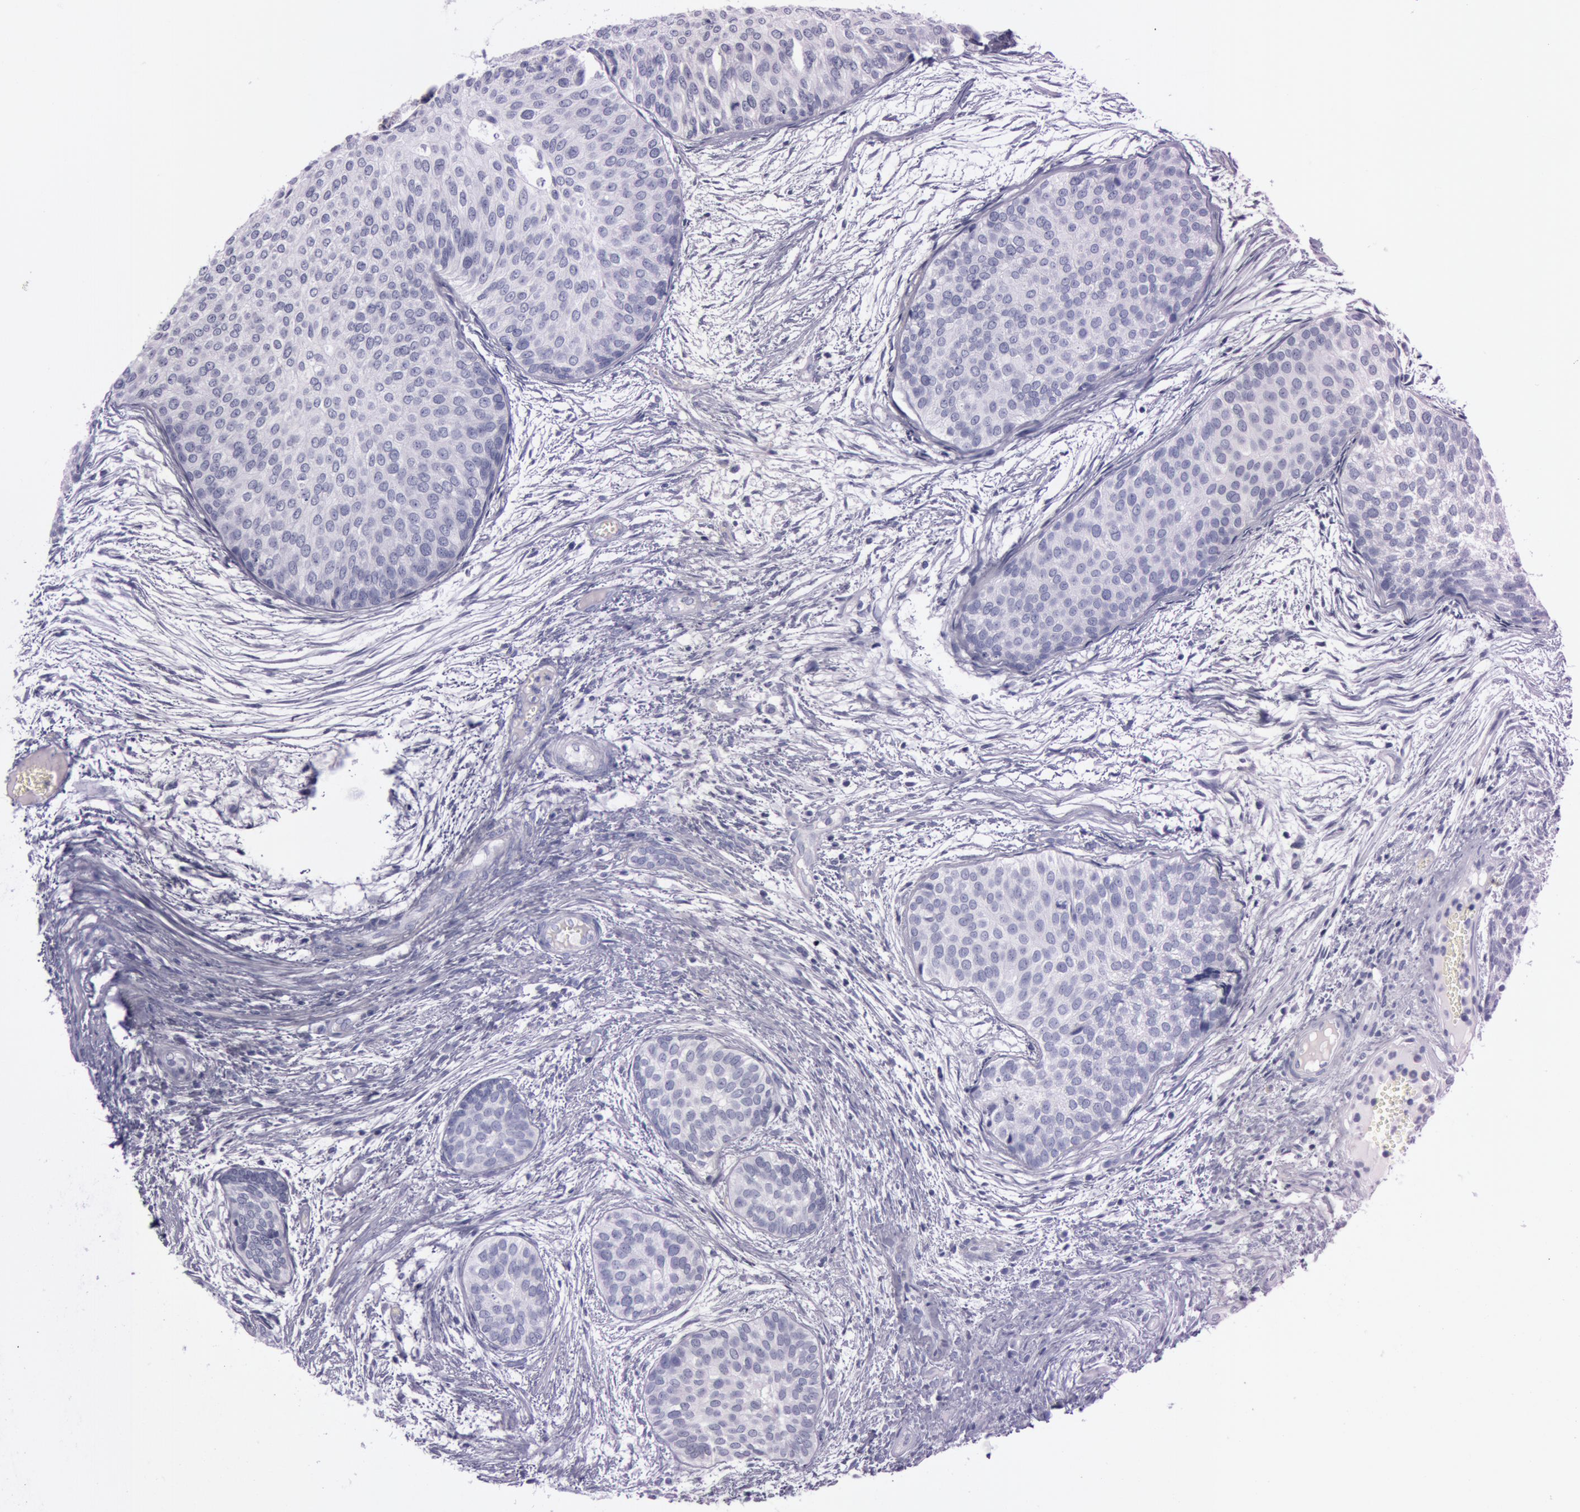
{"staining": {"intensity": "negative", "quantity": "none", "location": "none"}, "tissue": "urothelial cancer", "cell_type": "Tumor cells", "image_type": "cancer", "snomed": [{"axis": "morphology", "description": "Urothelial carcinoma, Low grade"}, {"axis": "topography", "description": "Urinary bladder"}], "caption": "The micrograph shows no significant expression in tumor cells of urothelial carcinoma (low-grade).", "gene": "S100A7", "patient": {"sex": "male", "age": 84}}